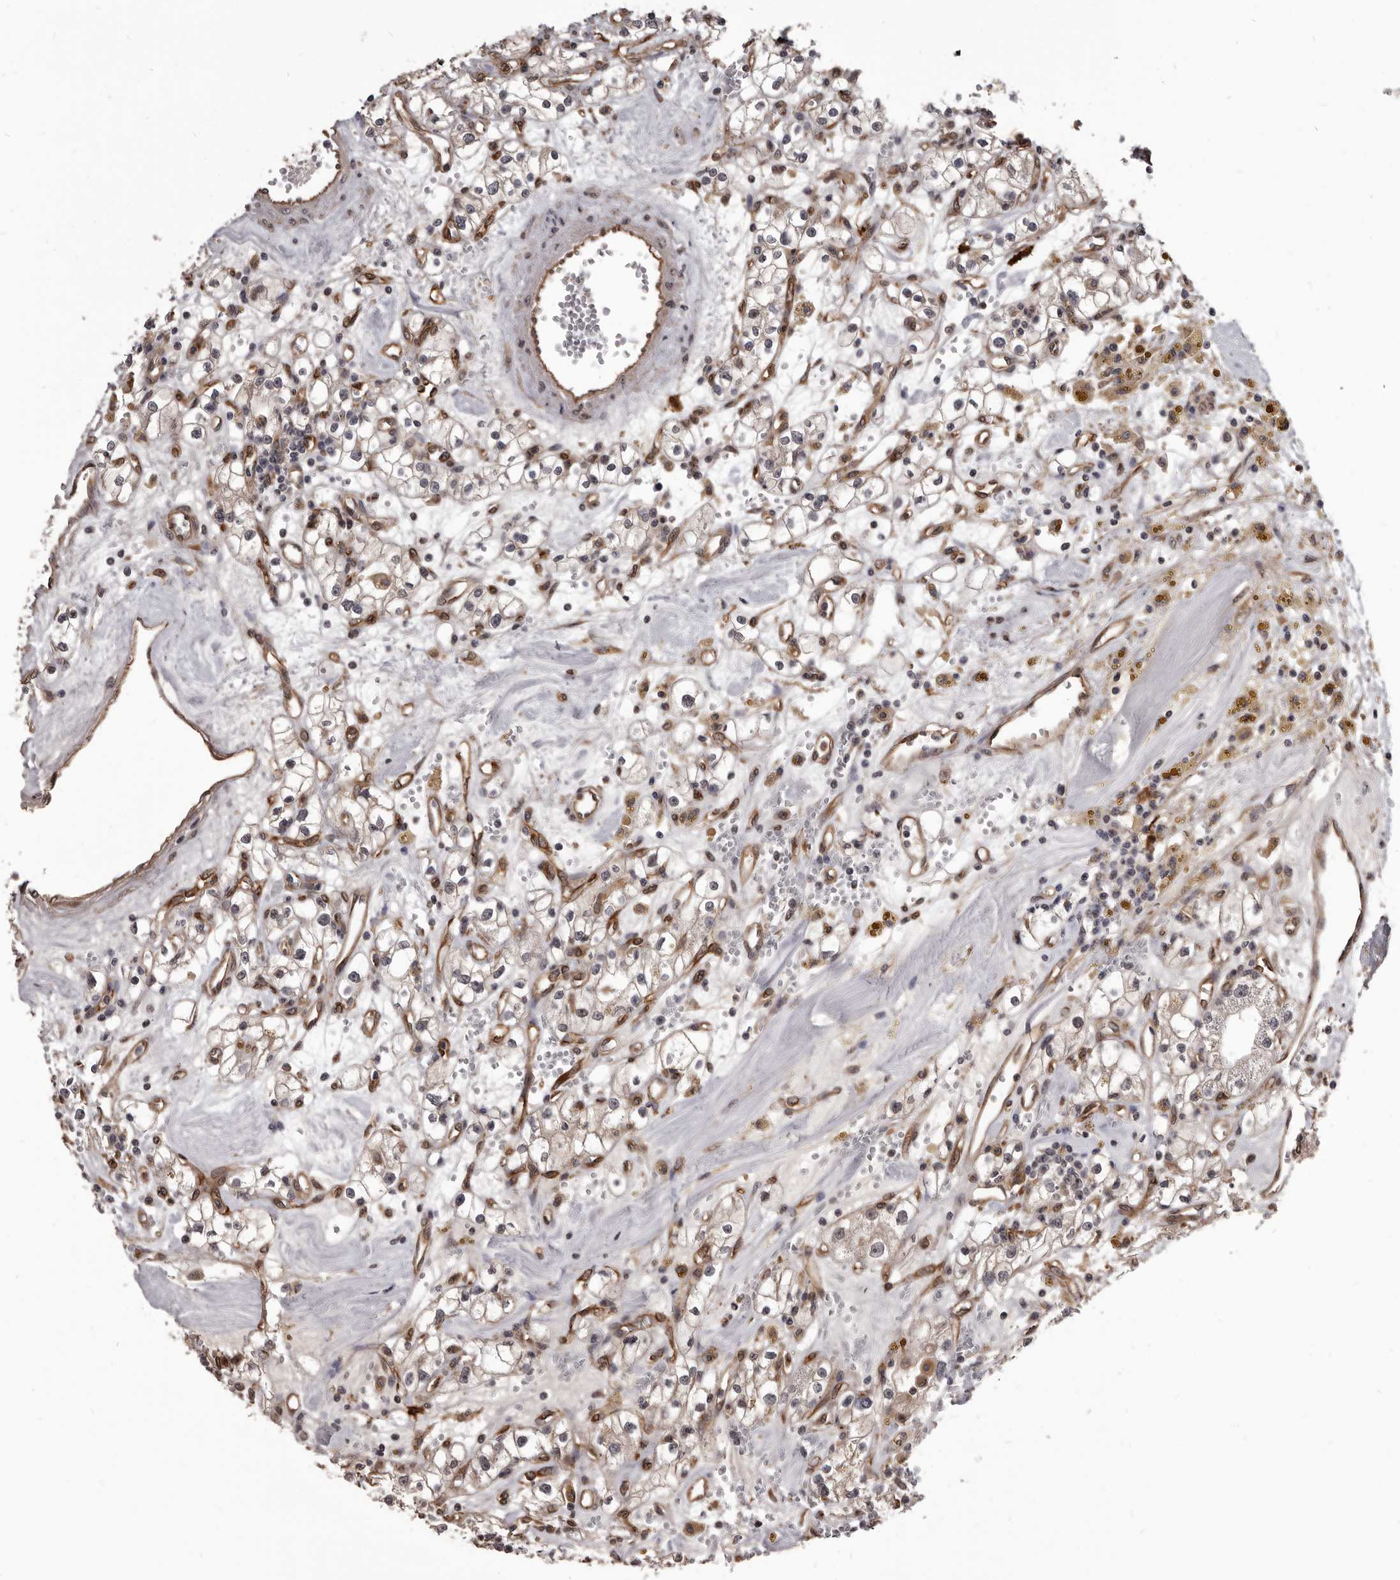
{"staining": {"intensity": "weak", "quantity": "25%-75%", "location": "cytoplasmic/membranous"}, "tissue": "renal cancer", "cell_type": "Tumor cells", "image_type": "cancer", "snomed": [{"axis": "morphology", "description": "Adenocarcinoma, NOS"}, {"axis": "topography", "description": "Kidney"}], "caption": "Protein expression by IHC reveals weak cytoplasmic/membranous positivity in approximately 25%-75% of tumor cells in renal cancer.", "gene": "ADAMTS20", "patient": {"sex": "male", "age": 56}}